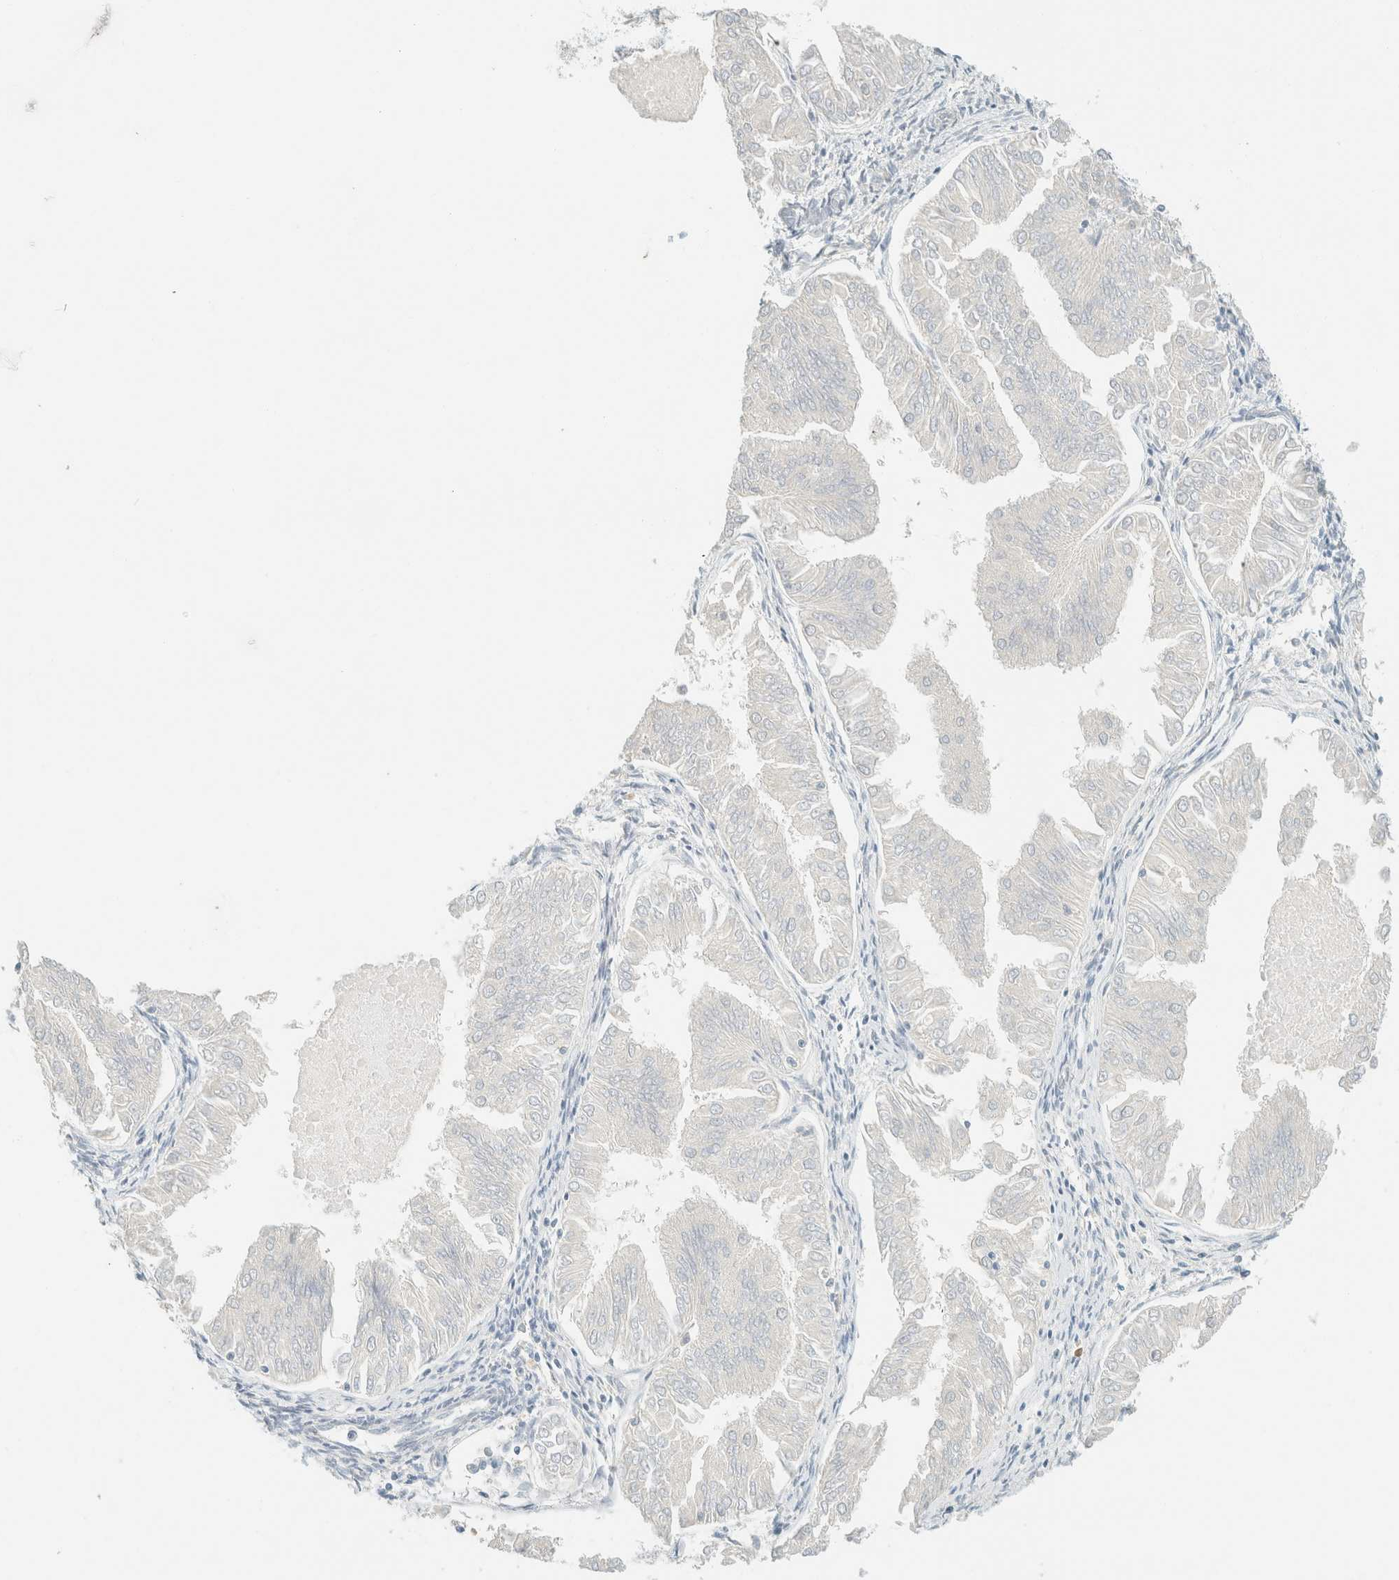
{"staining": {"intensity": "negative", "quantity": "none", "location": "none"}, "tissue": "endometrial cancer", "cell_type": "Tumor cells", "image_type": "cancer", "snomed": [{"axis": "morphology", "description": "Adenocarcinoma, NOS"}, {"axis": "topography", "description": "Endometrium"}], "caption": "Tumor cells show no significant expression in endometrial adenocarcinoma. (DAB immunohistochemistry with hematoxylin counter stain).", "gene": "GPA33", "patient": {"sex": "female", "age": 53}}